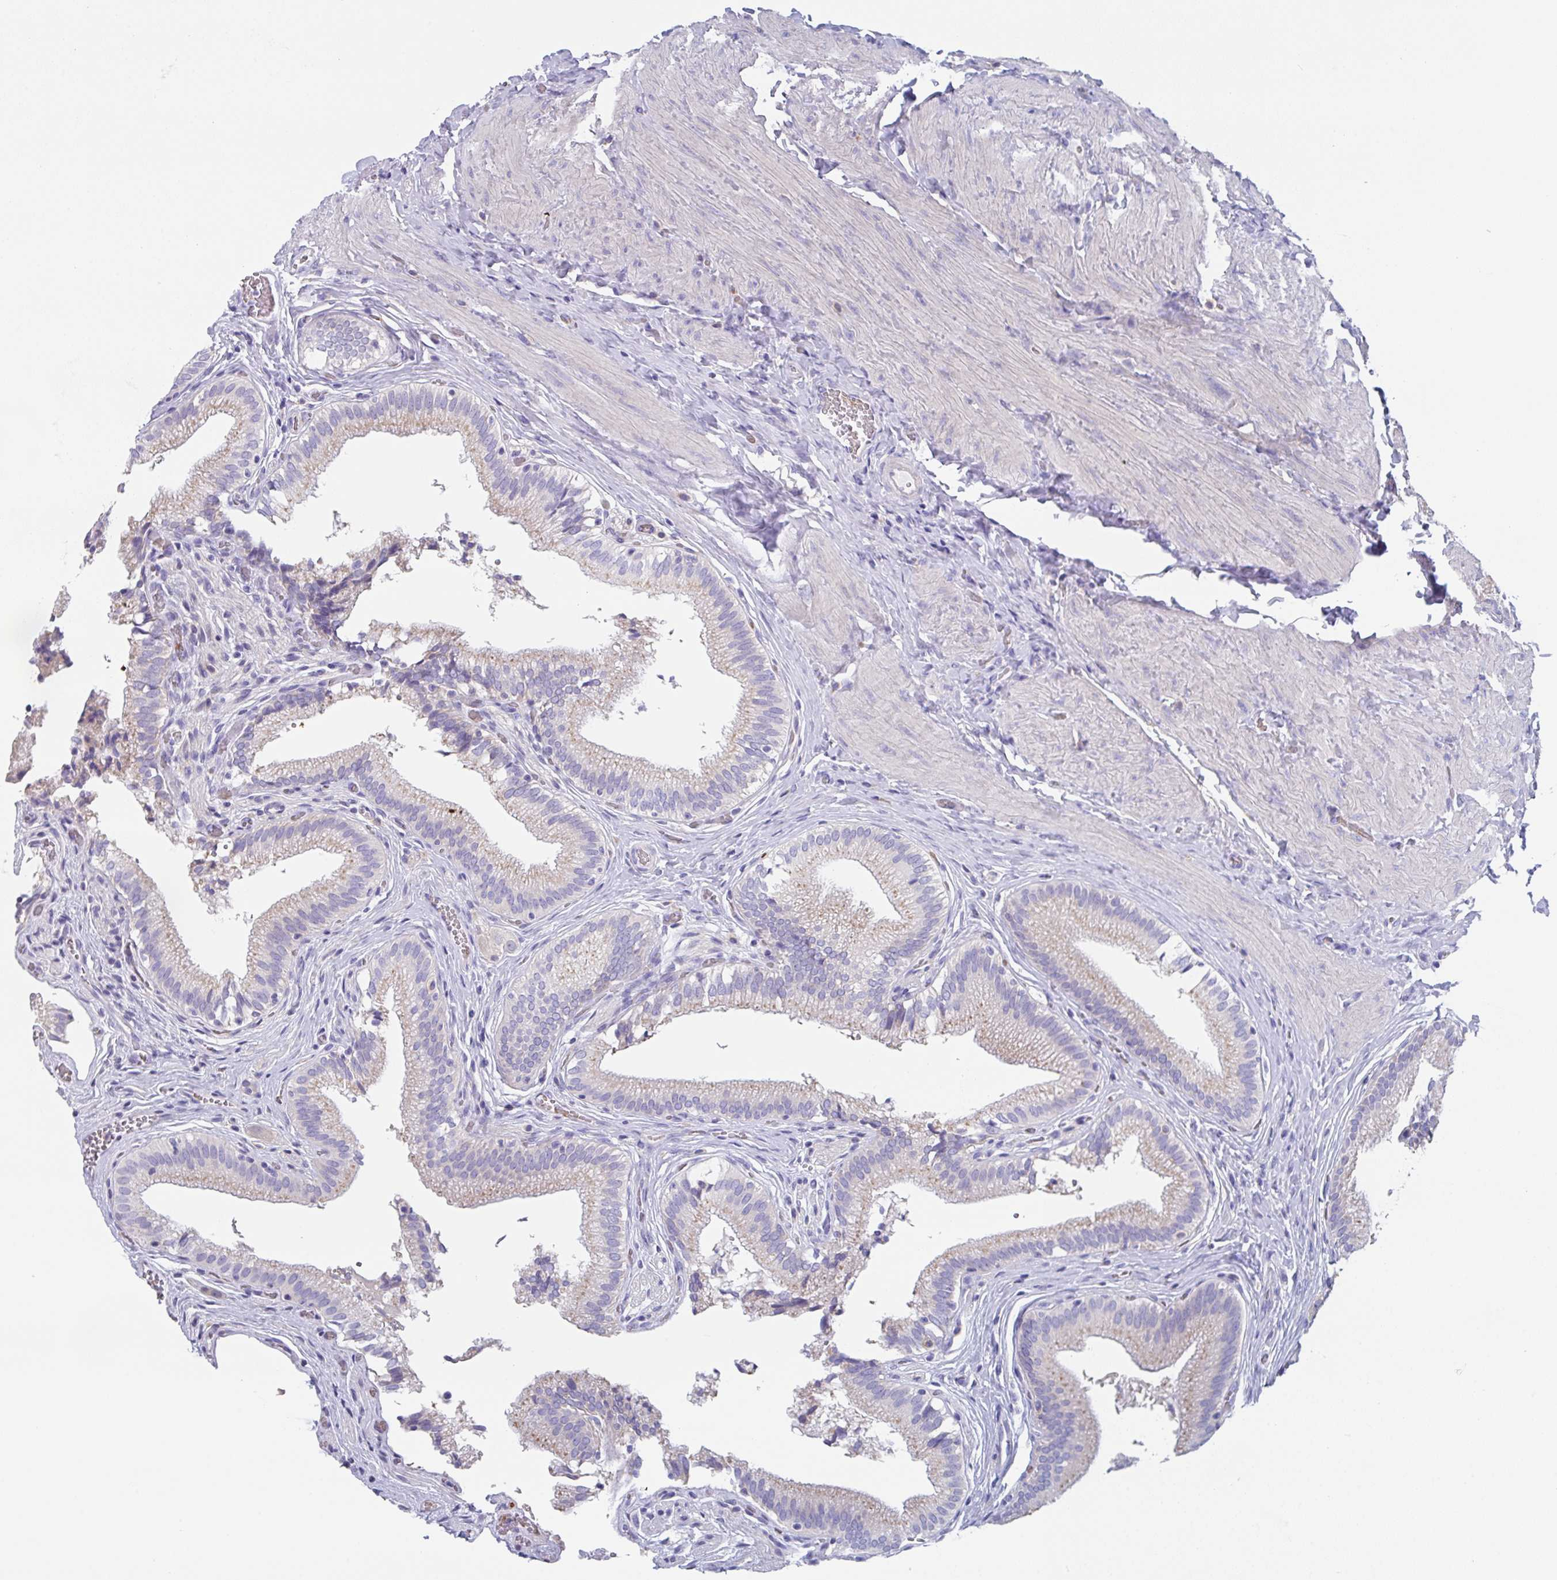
{"staining": {"intensity": "weak", "quantity": ">75%", "location": "cytoplasmic/membranous"}, "tissue": "gallbladder", "cell_type": "Glandular cells", "image_type": "normal", "snomed": [{"axis": "morphology", "description": "Normal tissue, NOS"}, {"axis": "topography", "description": "Gallbladder"}, {"axis": "topography", "description": "Peripheral nerve tissue"}], "caption": "Immunohistochemistry micrograph of unremarkable gallbladder stained for a protein (brown), which demonstrates low levels of weak cytoplasmic/membranous expression in approximately >75% of glandular cells.", "gene": "TFAP2C", "patient": {"sex": "male", "age": 17}}